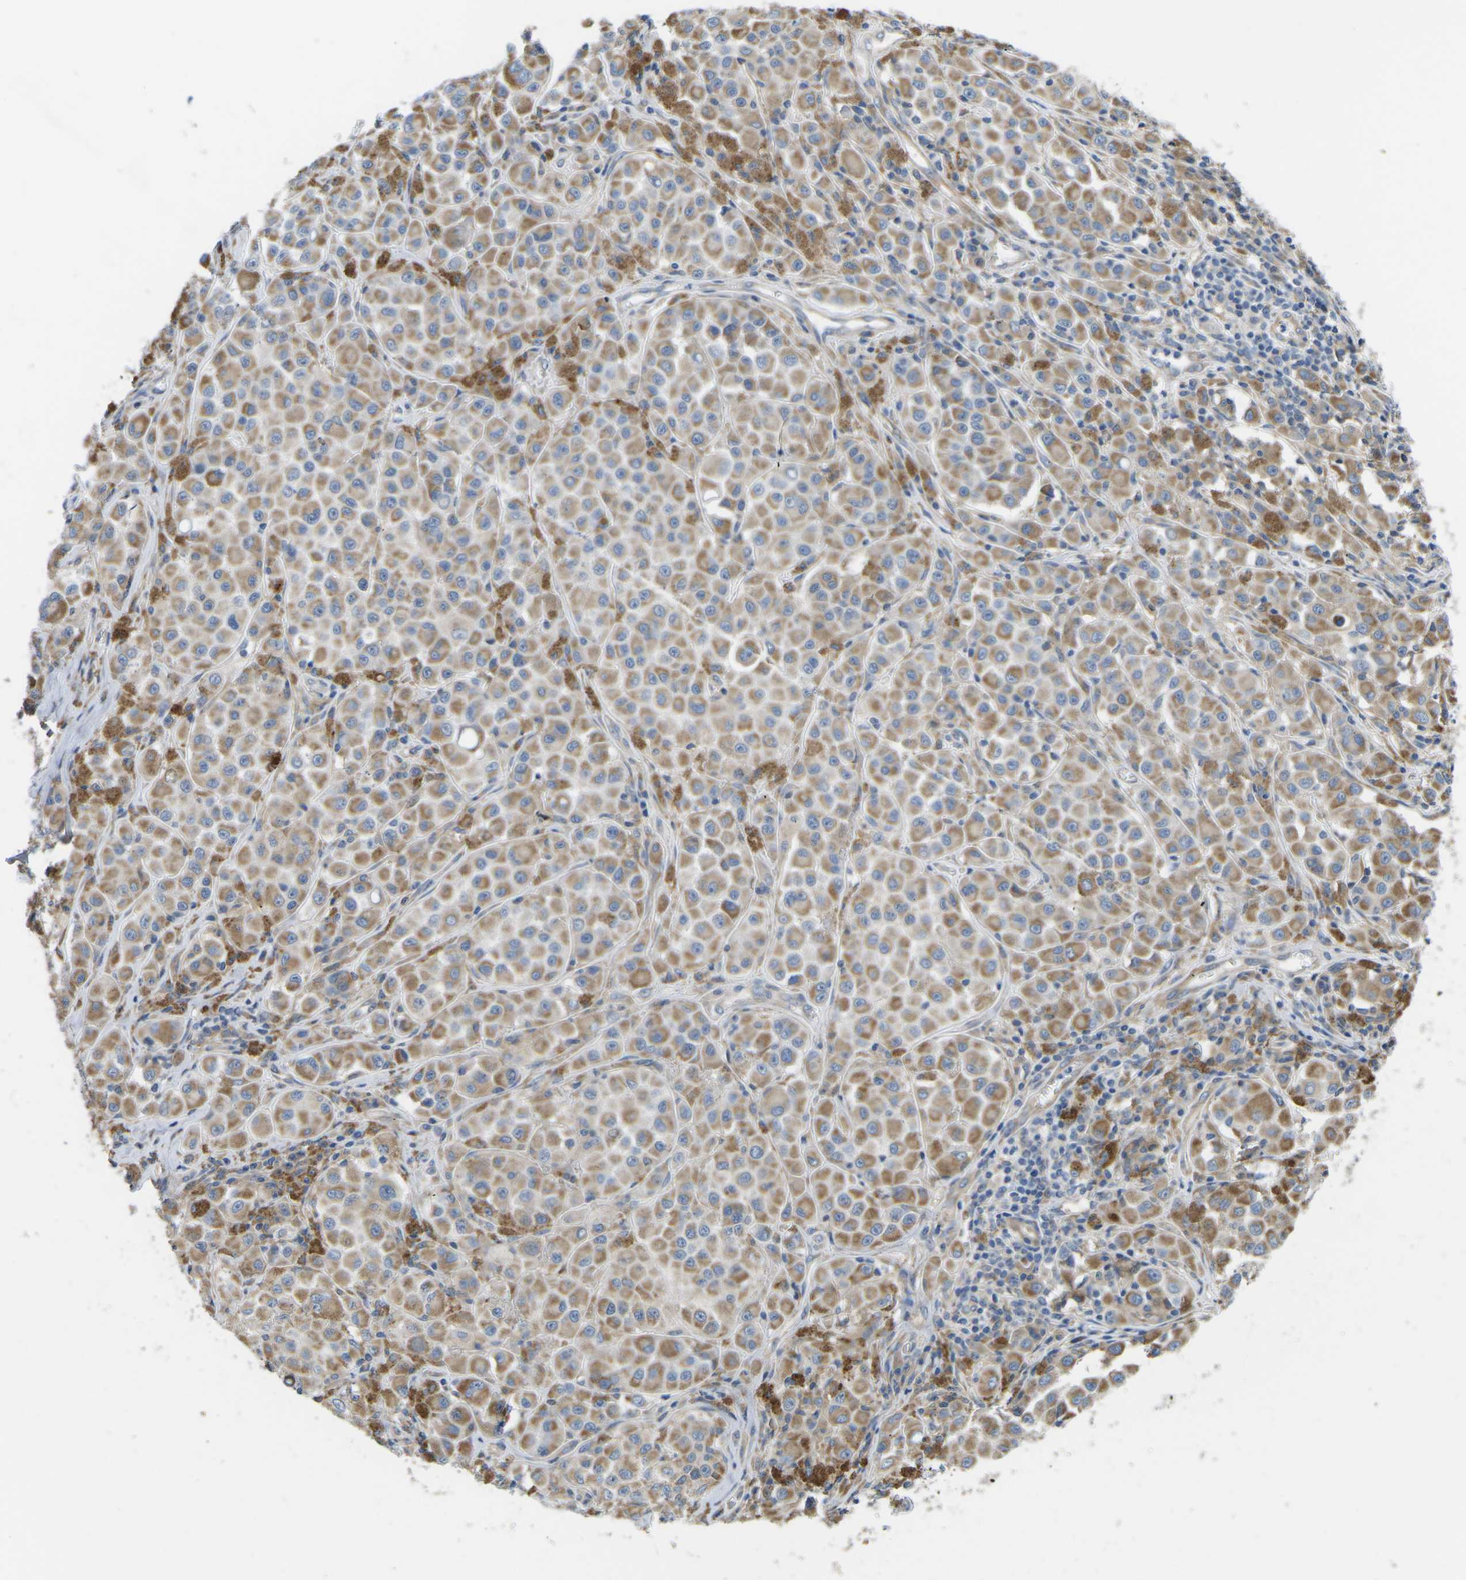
{"staining": {"intensity": "moderate", "quantity": ">75%", "location": "cytoplasmic/membranous"}, "tissue": "melanoma", "cell_type": "Tumor cells", "image_type": "cancer", "snomed": [{"axis": "morphology", "description": "Malignant melanoma, NOS"}, {"axis": "topography", "description": "Skin"}], "caption": "Immunohistochemistry (IHC) staining of malignant melanoma, which reveals medium levels of moderate cytoplasmic/membranous positivity in about >75% of tumor cells indicating moderate cytoplasmic/membranous protein positivity. The staining was performed using DAB (brown) for protein detection and nuclei were counterstained in hematoxylin (blue).", "gene": "TMEFF2", "patient": {"sex": "male", "age": 84}}